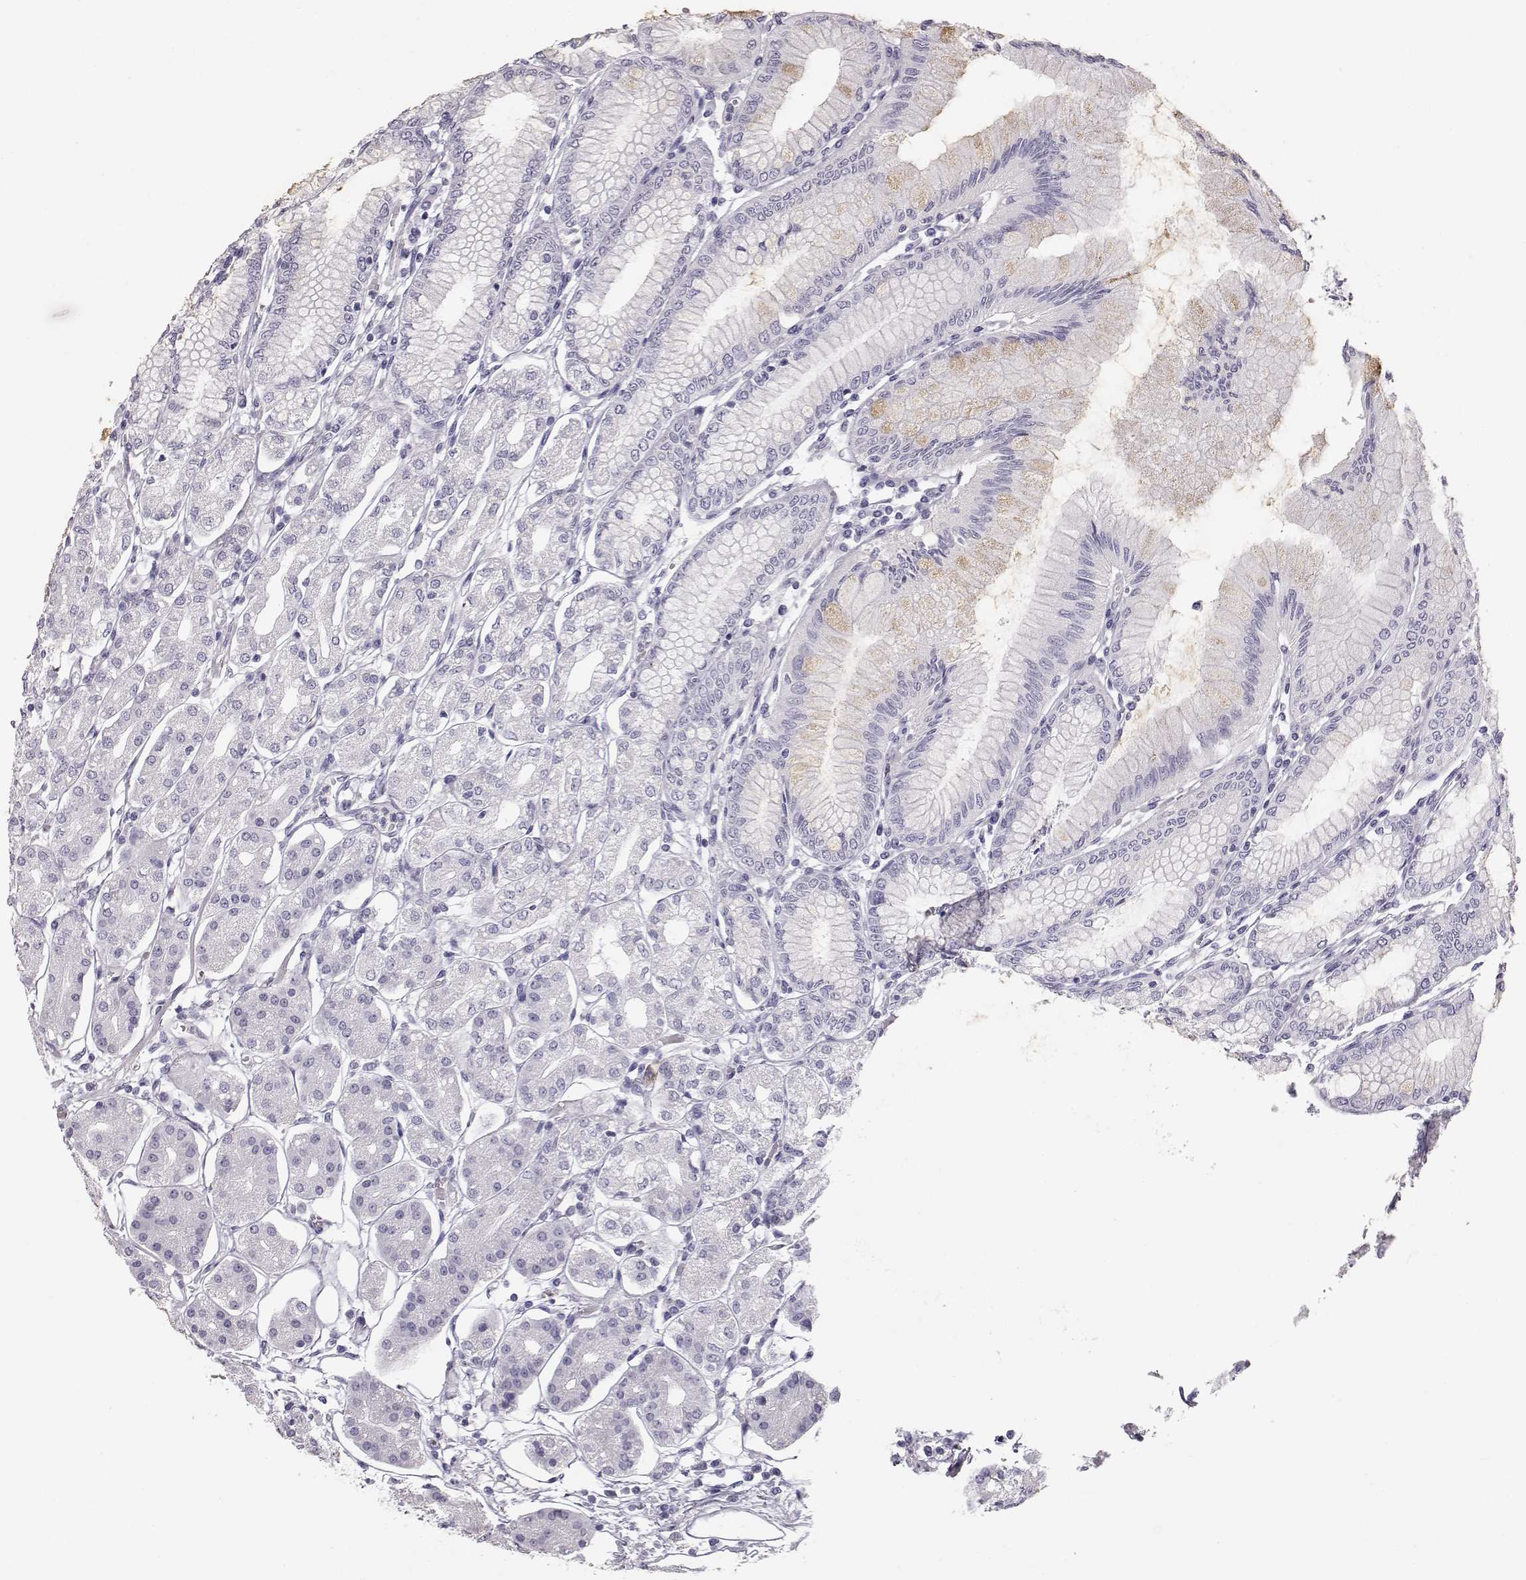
{"staining": {"intensity": "negative", "quantity": "none", "location": "none"}, "tissue": "stomach", "cell_type": "Glandular cells", "image_type": "normal", "snomed": [{"axis": "morphology", "description": "Normal tissue, NOS"}, {"axis": "topography", "description": "Skeletal muscle"}, {"axis": "topography", "description": "Stomach"}], "caption": "Immunohistochemistry (IHC) of unremarkable human stomach shows no staining in glandular cells. (DAB IHC with hematoxylin counter stain).", "gene": "KRTAP16", "patient": {"sex": "female", "age": 57}}